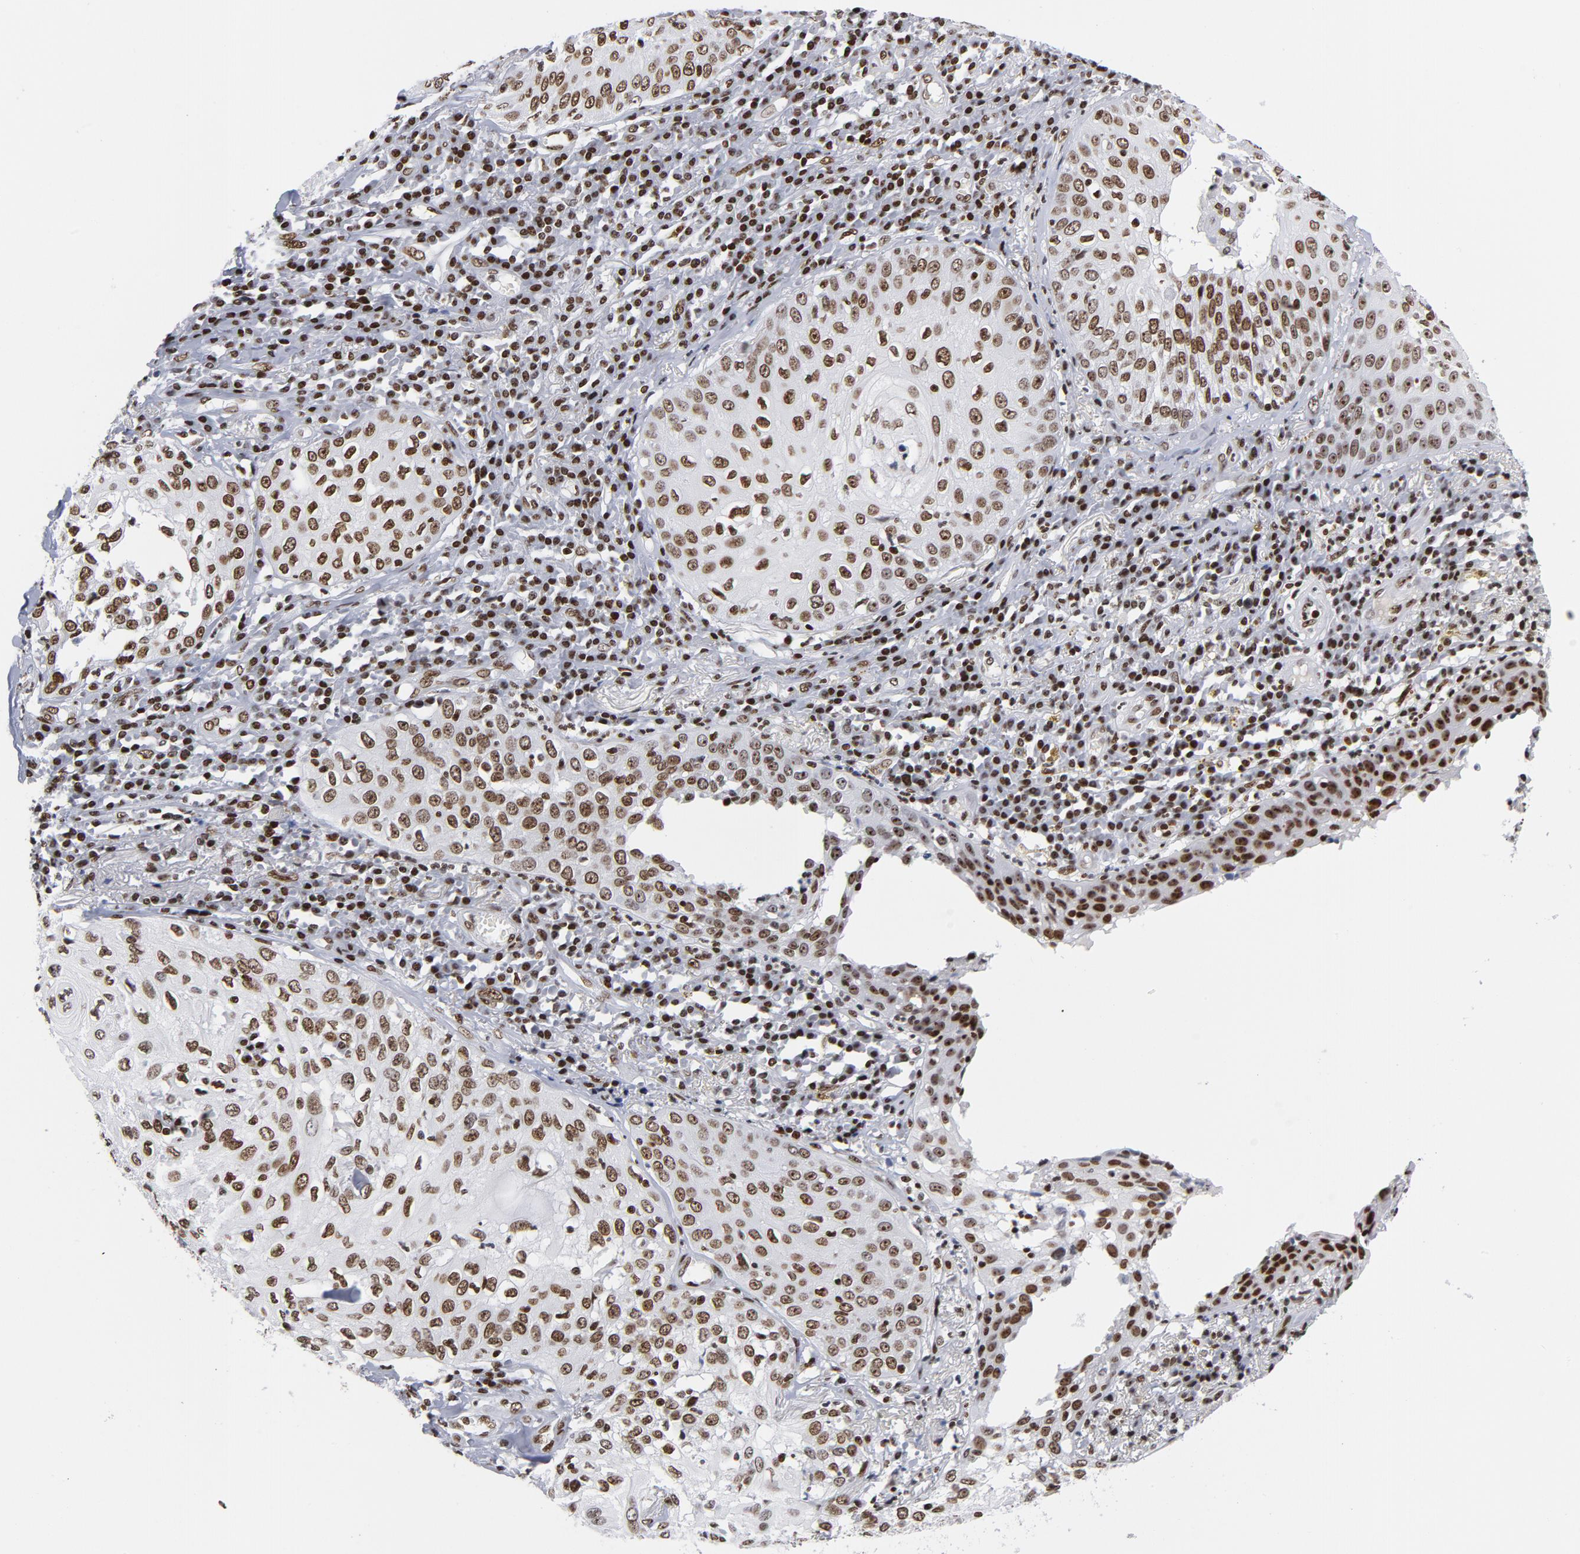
{"staining": {"intensity": "moderate", "quantity": ">75%", "location": "cytoplasmic/membranous,nuclear"}, "tissue": "skin cancer", "cell_type": "Tumor cells", "image_type": "cancer", "snomed": [{"axis": "morphology", "description": "Squamous cell carcinoma, NOS"}, {"axis": "topography", "description": "Skin"}], "caption": "Immunohistochemistry photomicrograph of neoplastic tissue: squamous cell carcinoma (skin) stained using immunohistochemistry exhibits medium levels of moderate protein expression localized specifically in the cytoplasmic/membranous and nuclear of tumor cells, appearing as a cytoplasmic/membranous and nuclear brown color.", "gene": "TOP2B", "patient": {"sex": "male", "age": 65}}